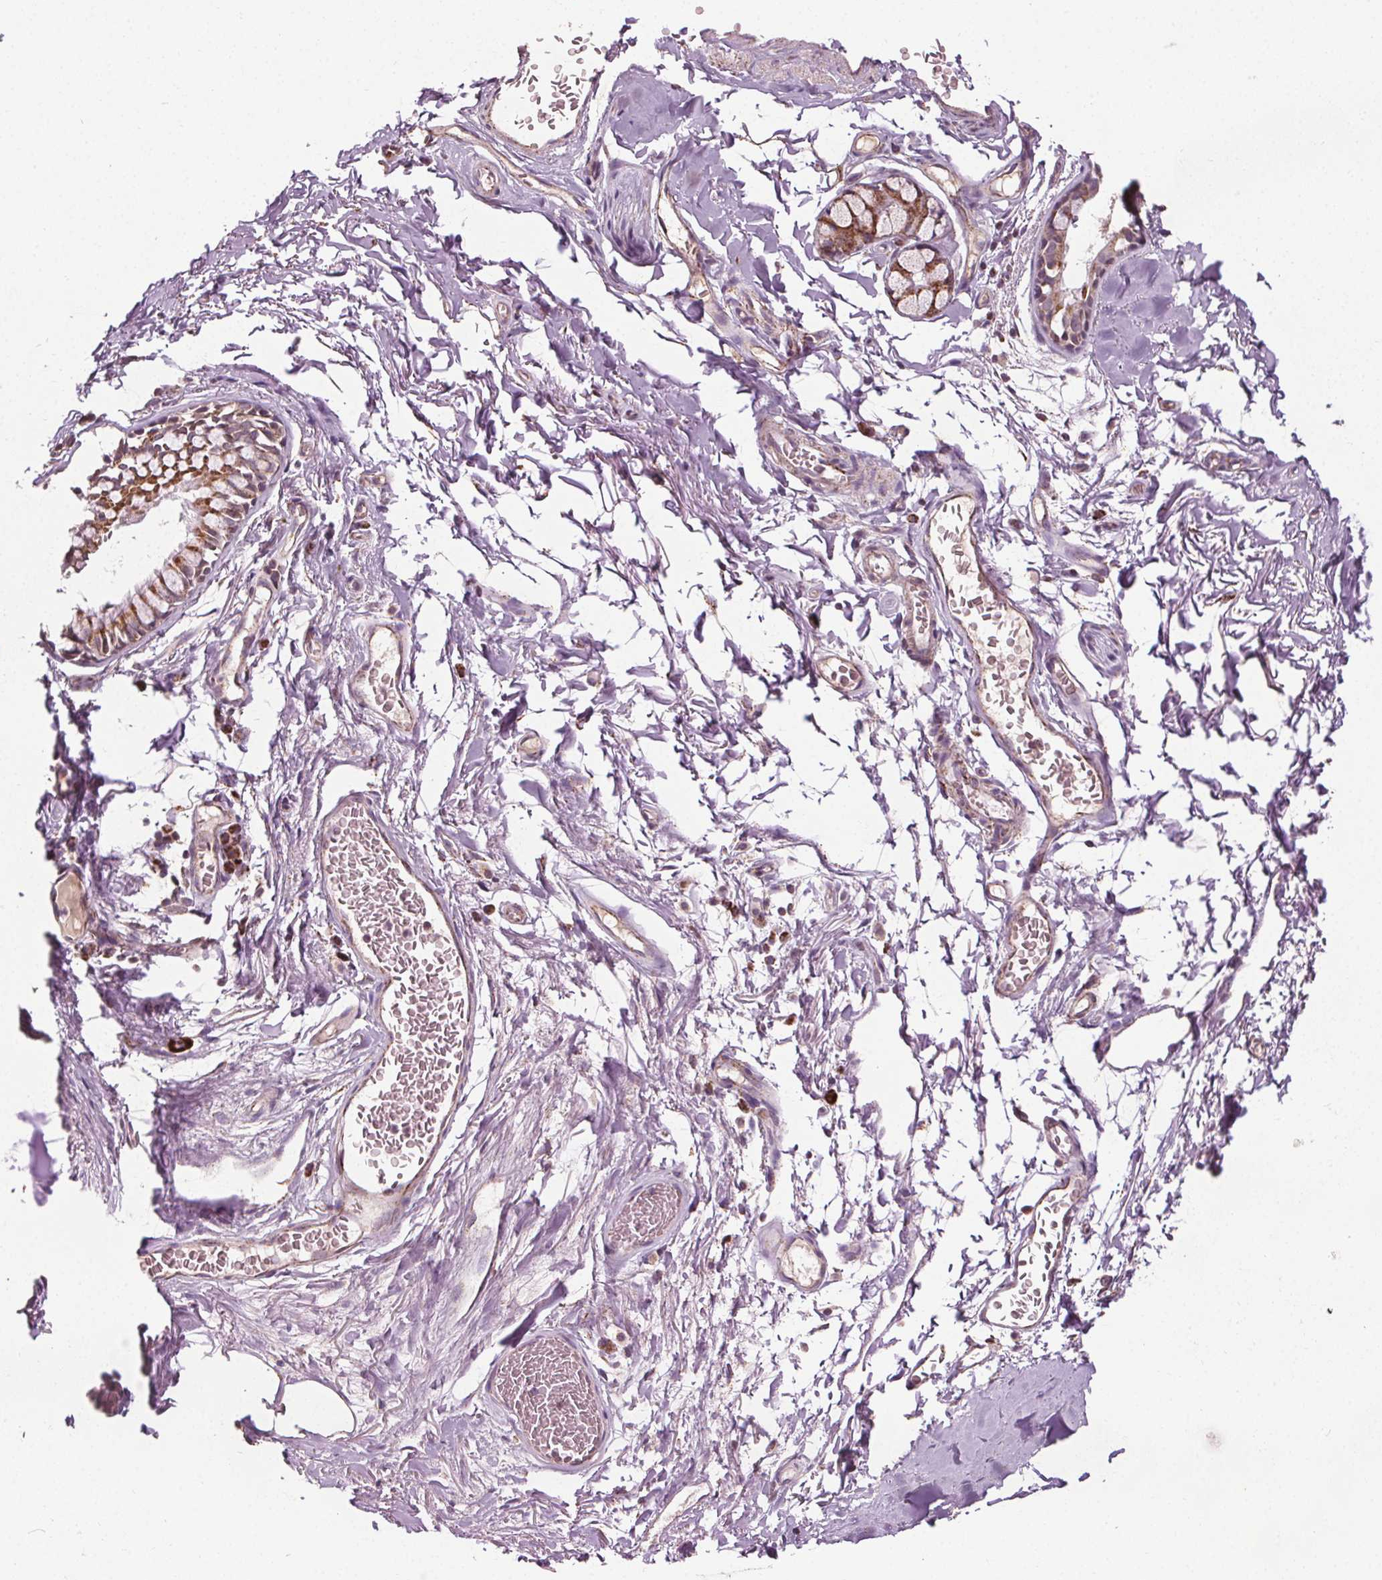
{"staining": {"intensity": "moderate", "quantity": "<25%", "location": "cytoplasmic/membranous"}, "tissue": "adipose tissue", "cell_type": "Adipocytes", "image_type": "normal", "snomed": [{"axis": "morphology", "description": "Normal tissue, NOS"}, {"axis": "topography", "description": "Cartilage tissue"}, {"axis": "topography", "description": "Bronchus"}, {"axis": "topography", "description": "Peripheral nerve tissue"}], "caption": "Adipocytes display moderate cytoplasmic/membranous positivity in about <25% of cells in benign adipose tissue. (Brightfield microscopy of DAB IHC at high magnification).", "gene": "LFNG", "patient": {"sex": "male", "age": 67}}